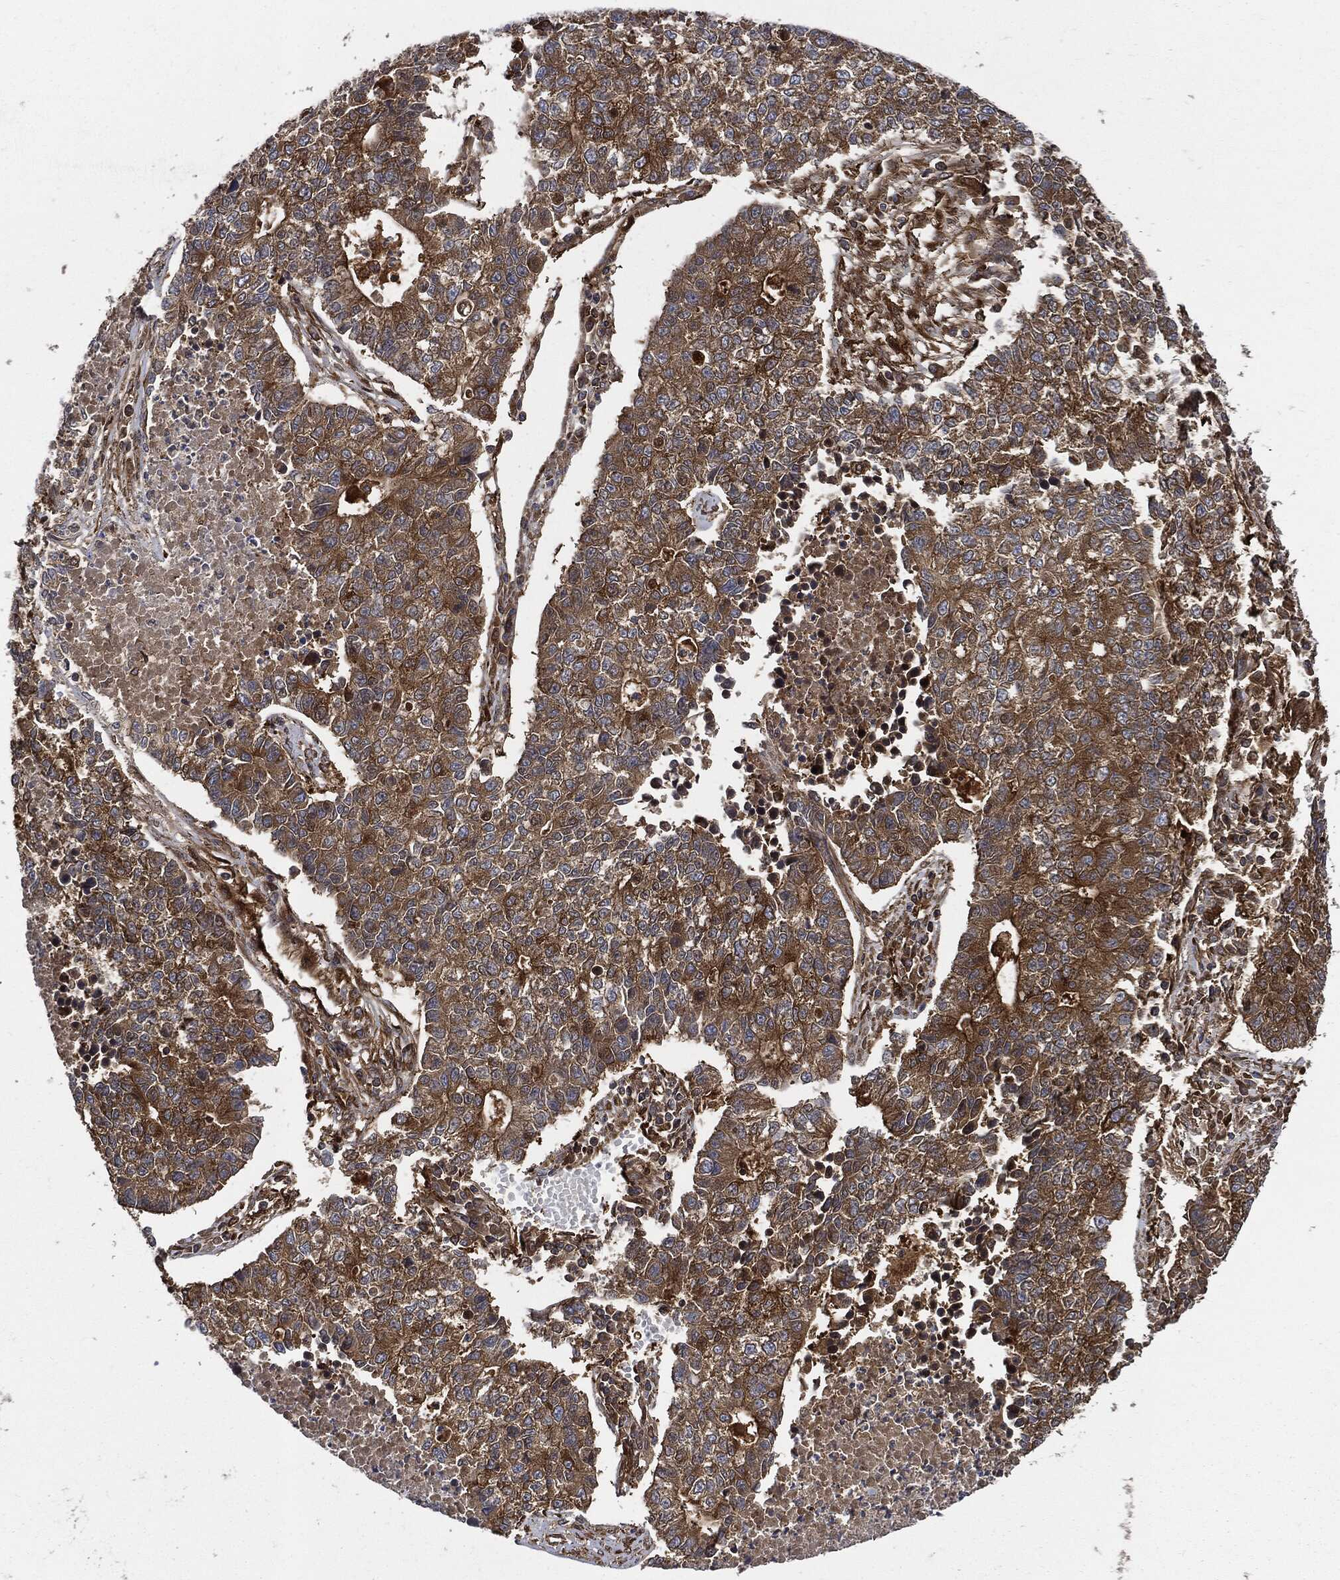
{"staining": {"intensity": "strong", "quantity": "25%-75%", "location": "cytoplasmic/membranous"}, "tissue": "lung cancer", "cell_type": "Tumor cells", "image_type": "cancer", "snomed": [{"axis": "morphology", "description": "Adenocarcinoma, NOS"}, {"axis": "topography", "description": "Lung"}], "caption": "Brown immunohistochemical staining in human lung adenocarcinoma shows strong cytoplasmic/membranous expression in about 25%-75% of tumor cells.", "gene": "XPNPEP1", "patient": {"sex": "male", "age": 57}}